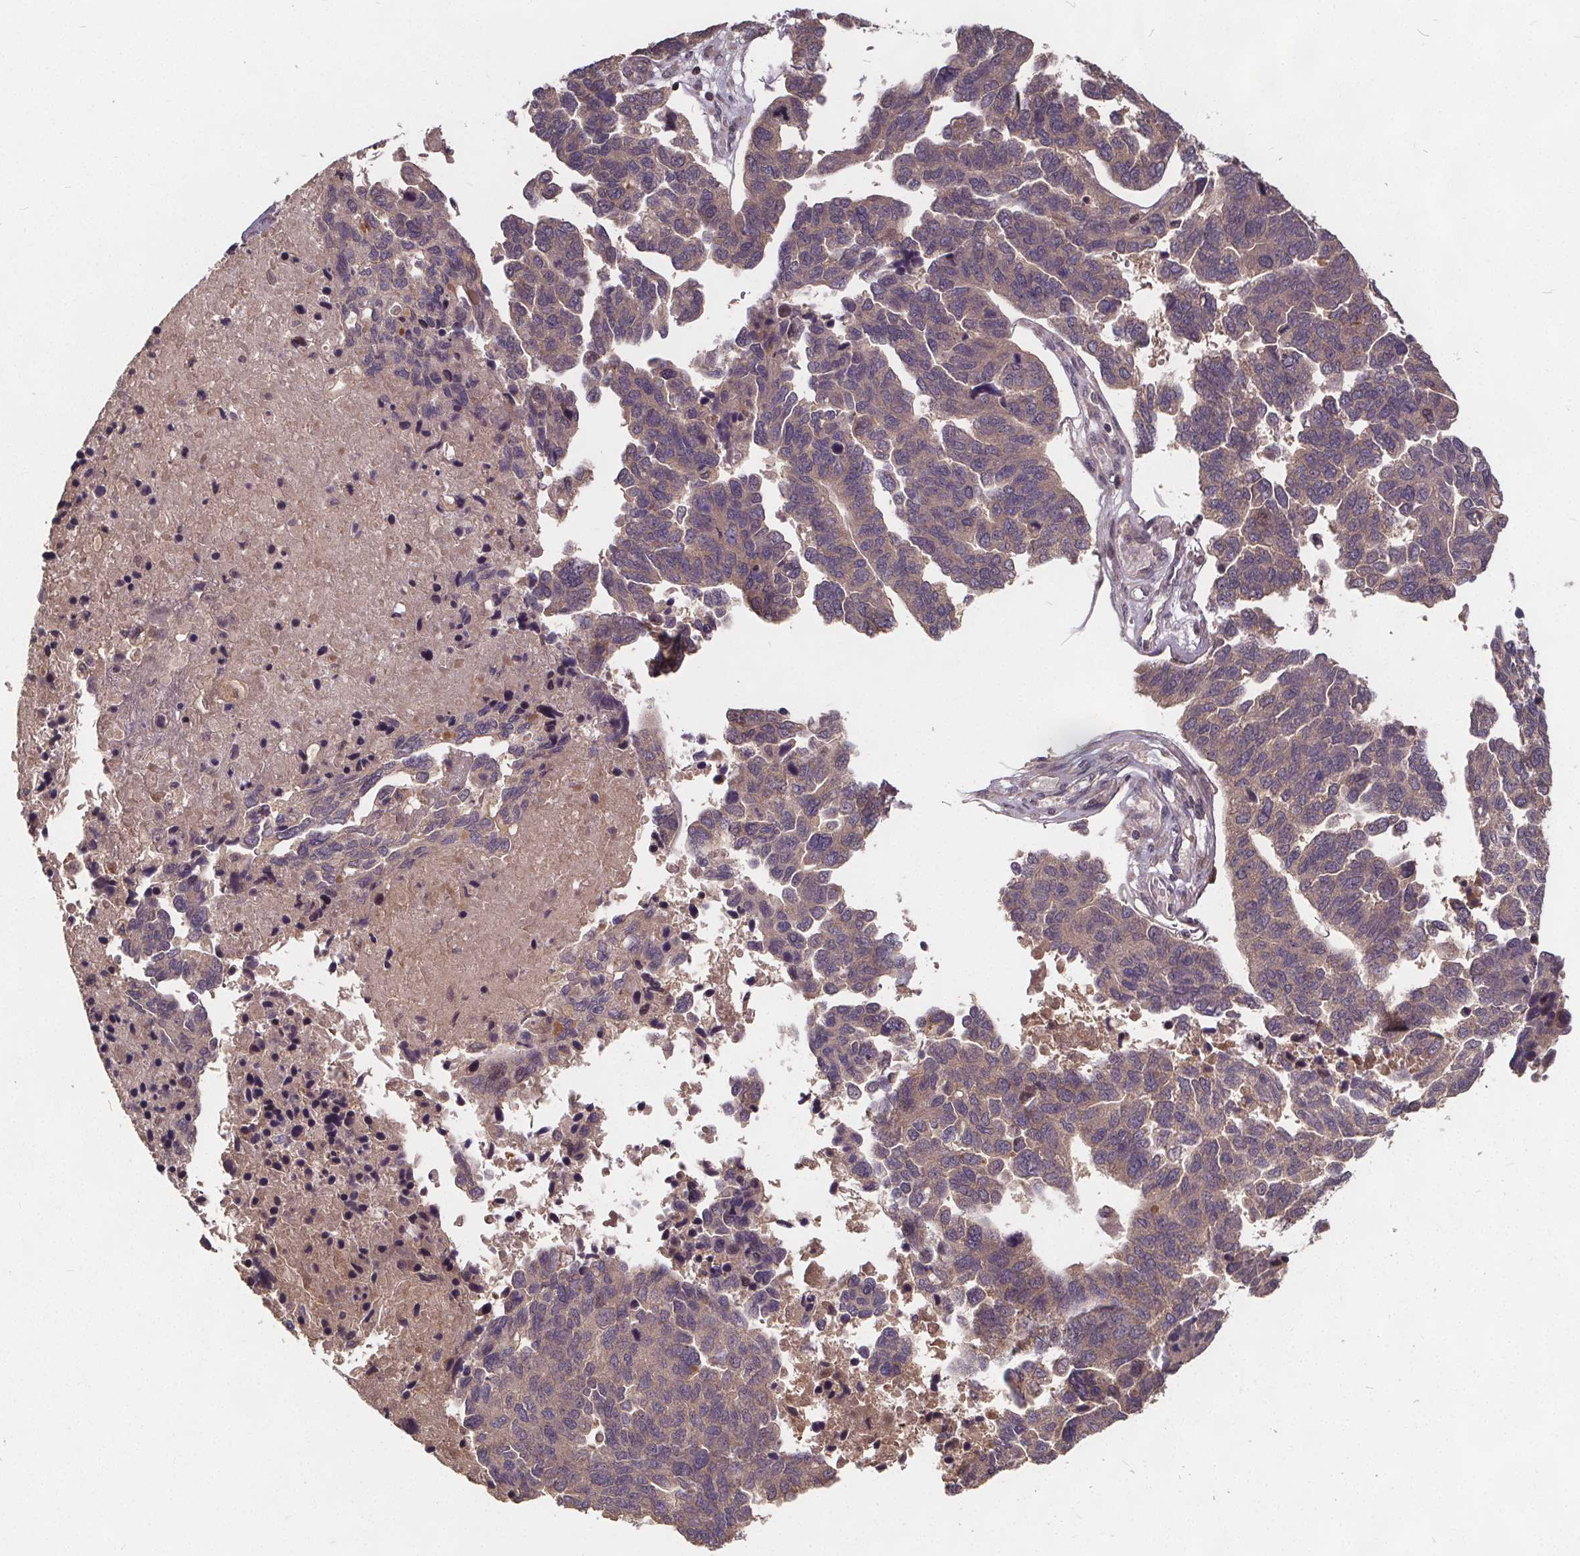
{"staining": {"intensity": "weak", "quantity": "25%-75%", "location": "cytoplasmic/membranous"}, "tissue": "ovarian cancer", "cell_type": "Tumor cells", "image_type": "cancer", "snomed": [{"axis": "morphology", "description": "Cystadenocarcinoma, serous, NOS"}, {"axis": "topography", "description": "Ovary"}], "caption": "Immunohistochemical staining of human ovarian cancer (serous cystadenocarcinoma) demonstrates weak cytoplasmic/membranous protein staining in approximately 25%-75% of tumor cells.", "gene": "USP9X", "patient": {"sex": "female", "age": 64}}